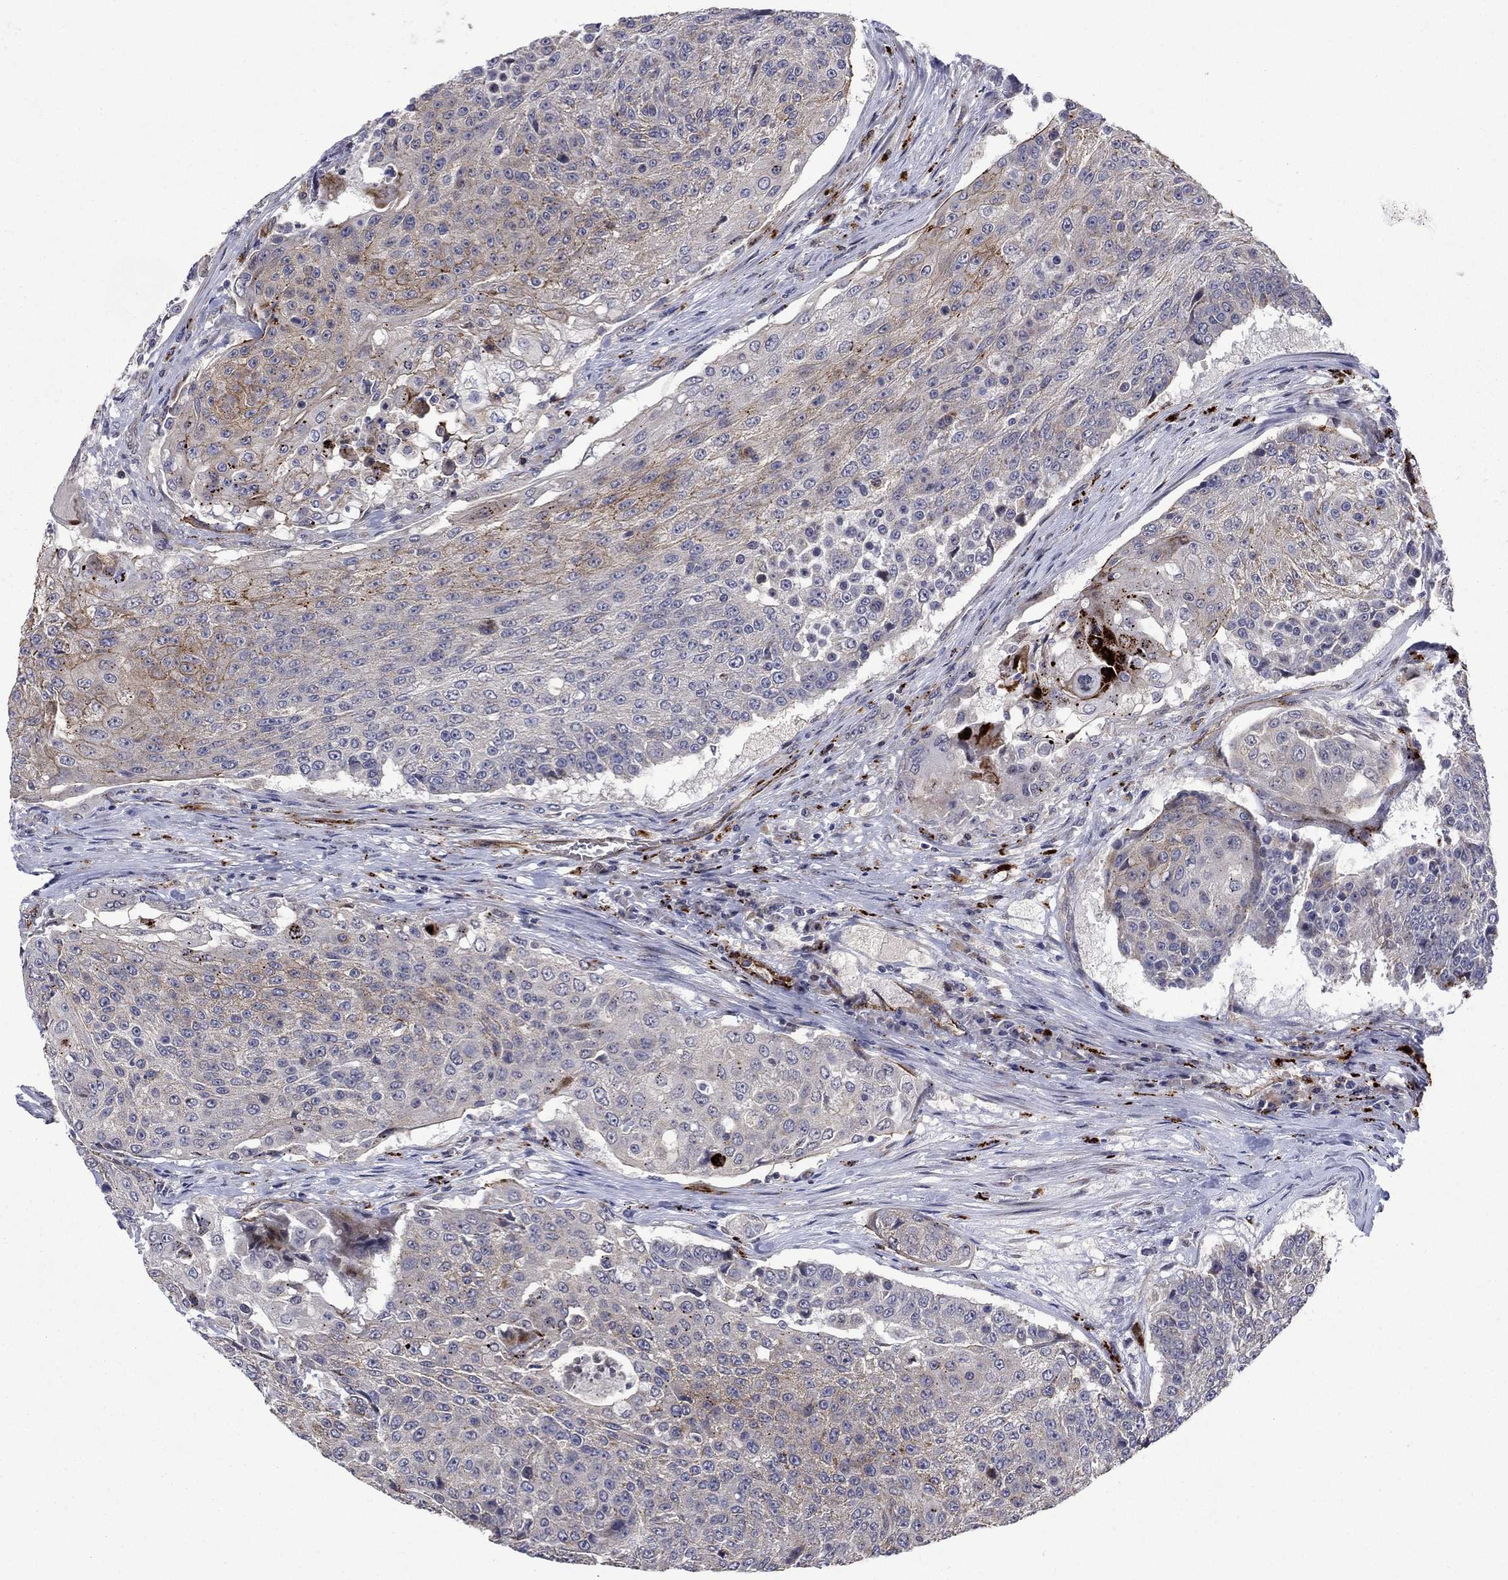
{"staining": {"intensity": "moderate", "quantity": "<25%", "location": "cytoplasmic/membranous"}, "tissue": "urothelial cancer", "cell_type": "Tumor cells", "image_type": "cancer", "snomed": [{"axis": "morphology", "description": "Urothelial carcinoma, High grade"}, {"axis": "topography", "description": "Urinary bladder"}], "caption": "A brown stain highlights moderate cytoplasmic/membranous expression of a protein in human high-grade urothelial carcinoma tumor cells.", "gene": "SLC7A1", "patient": {"sex": "female", "age": 63}}